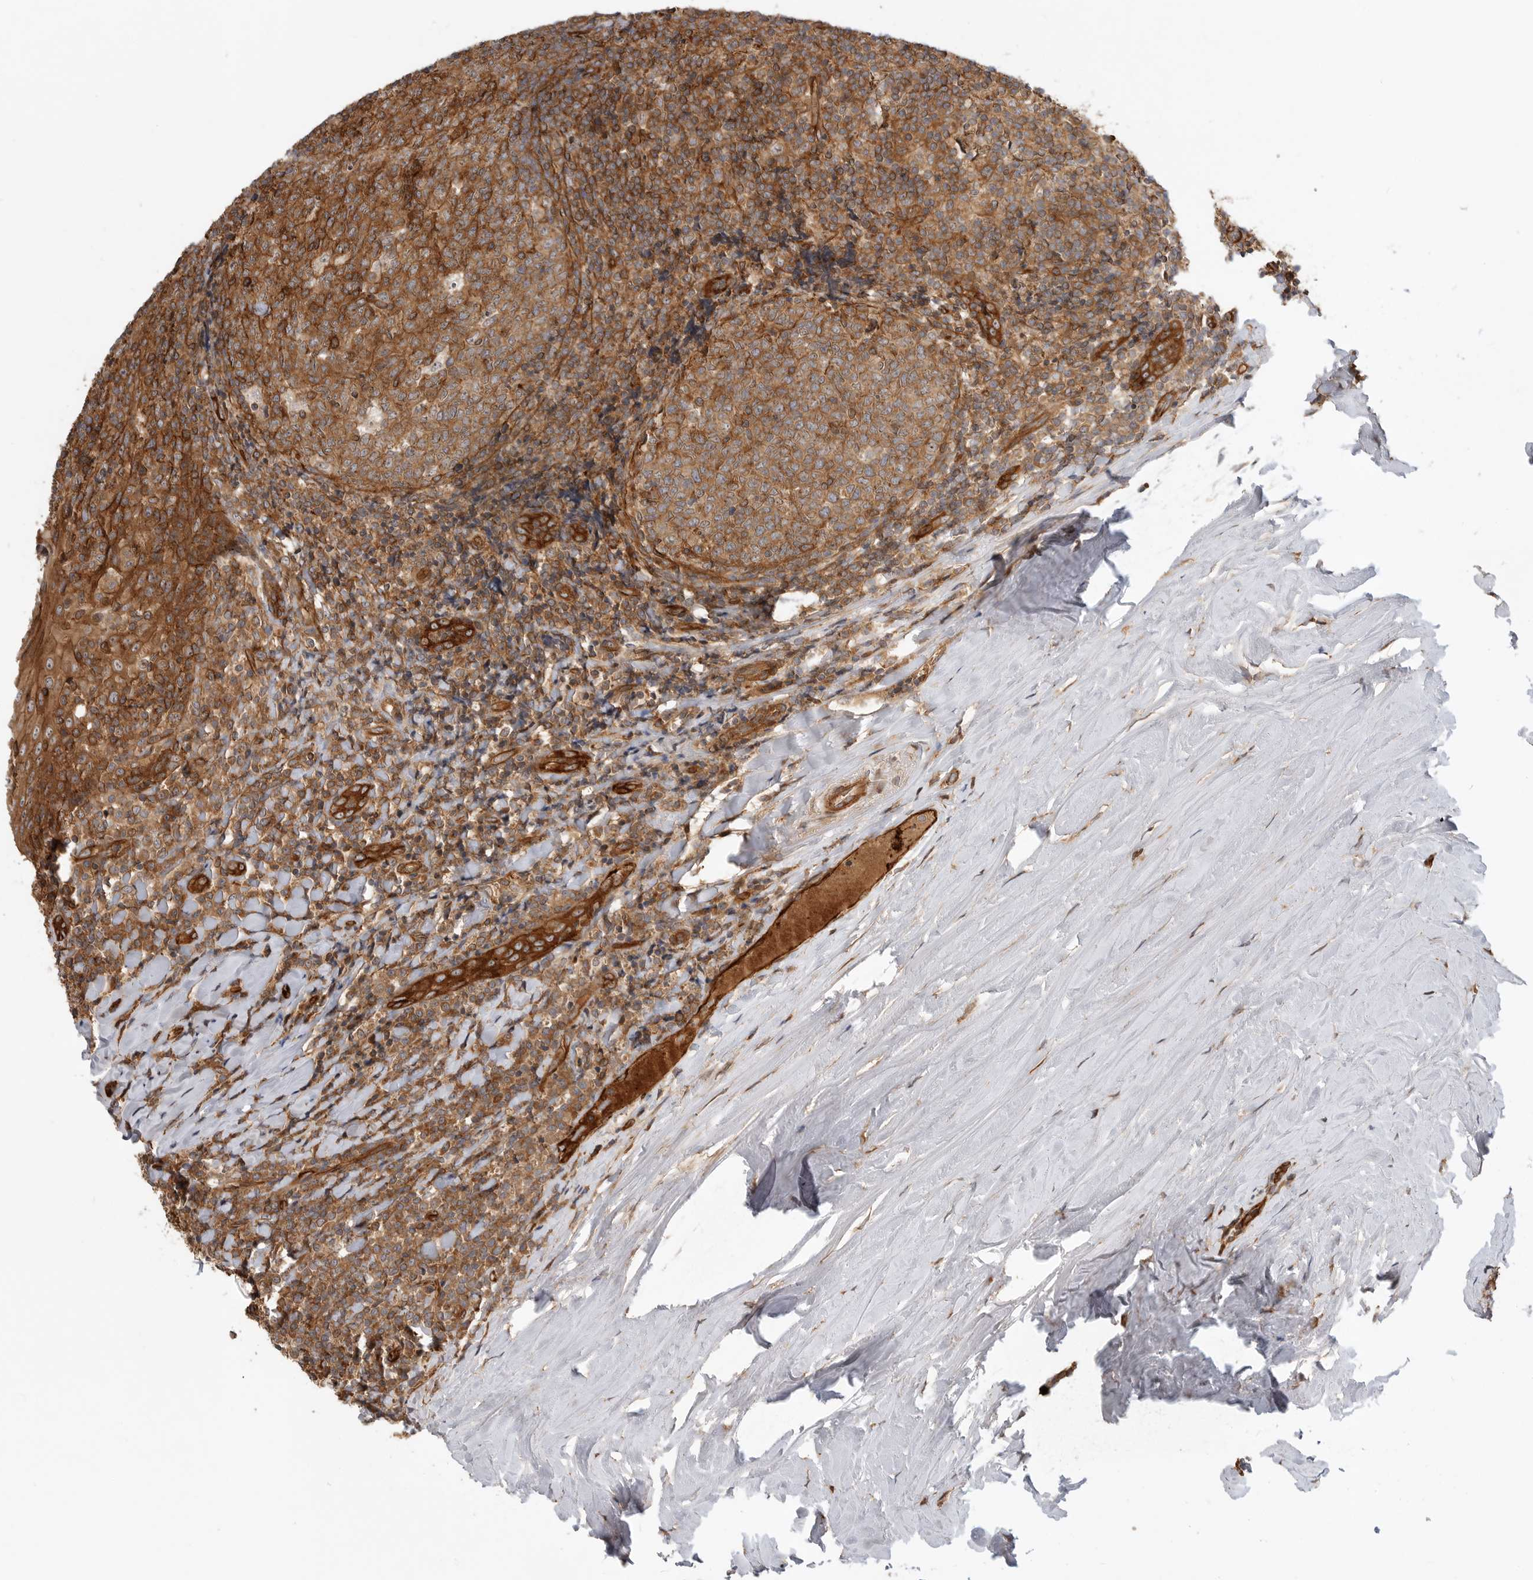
{"staining": {"intensity": "moderate", "quantity": ">75%", "location": "cytoplasmic/membranous"}, "tissue": "tonsil", "cell_type": "Germinal center cells", "image_type": "normal", "snomed": [{"axis": "morphology", "description": "Normal tissue, NOS"}, {"axis": "topography", "description": "Tonsil"}], "caption": "Brown immunohistochemical staining in benign human tonsil exhibits moderate cytoplasmic/membranous positivity in approximately >75% of germinal center cells. (Brightfield microscopy of DAB IHC at high magnification).", "gene": "GPATCH2", "patient": {"sex": "male", "age": 37}}